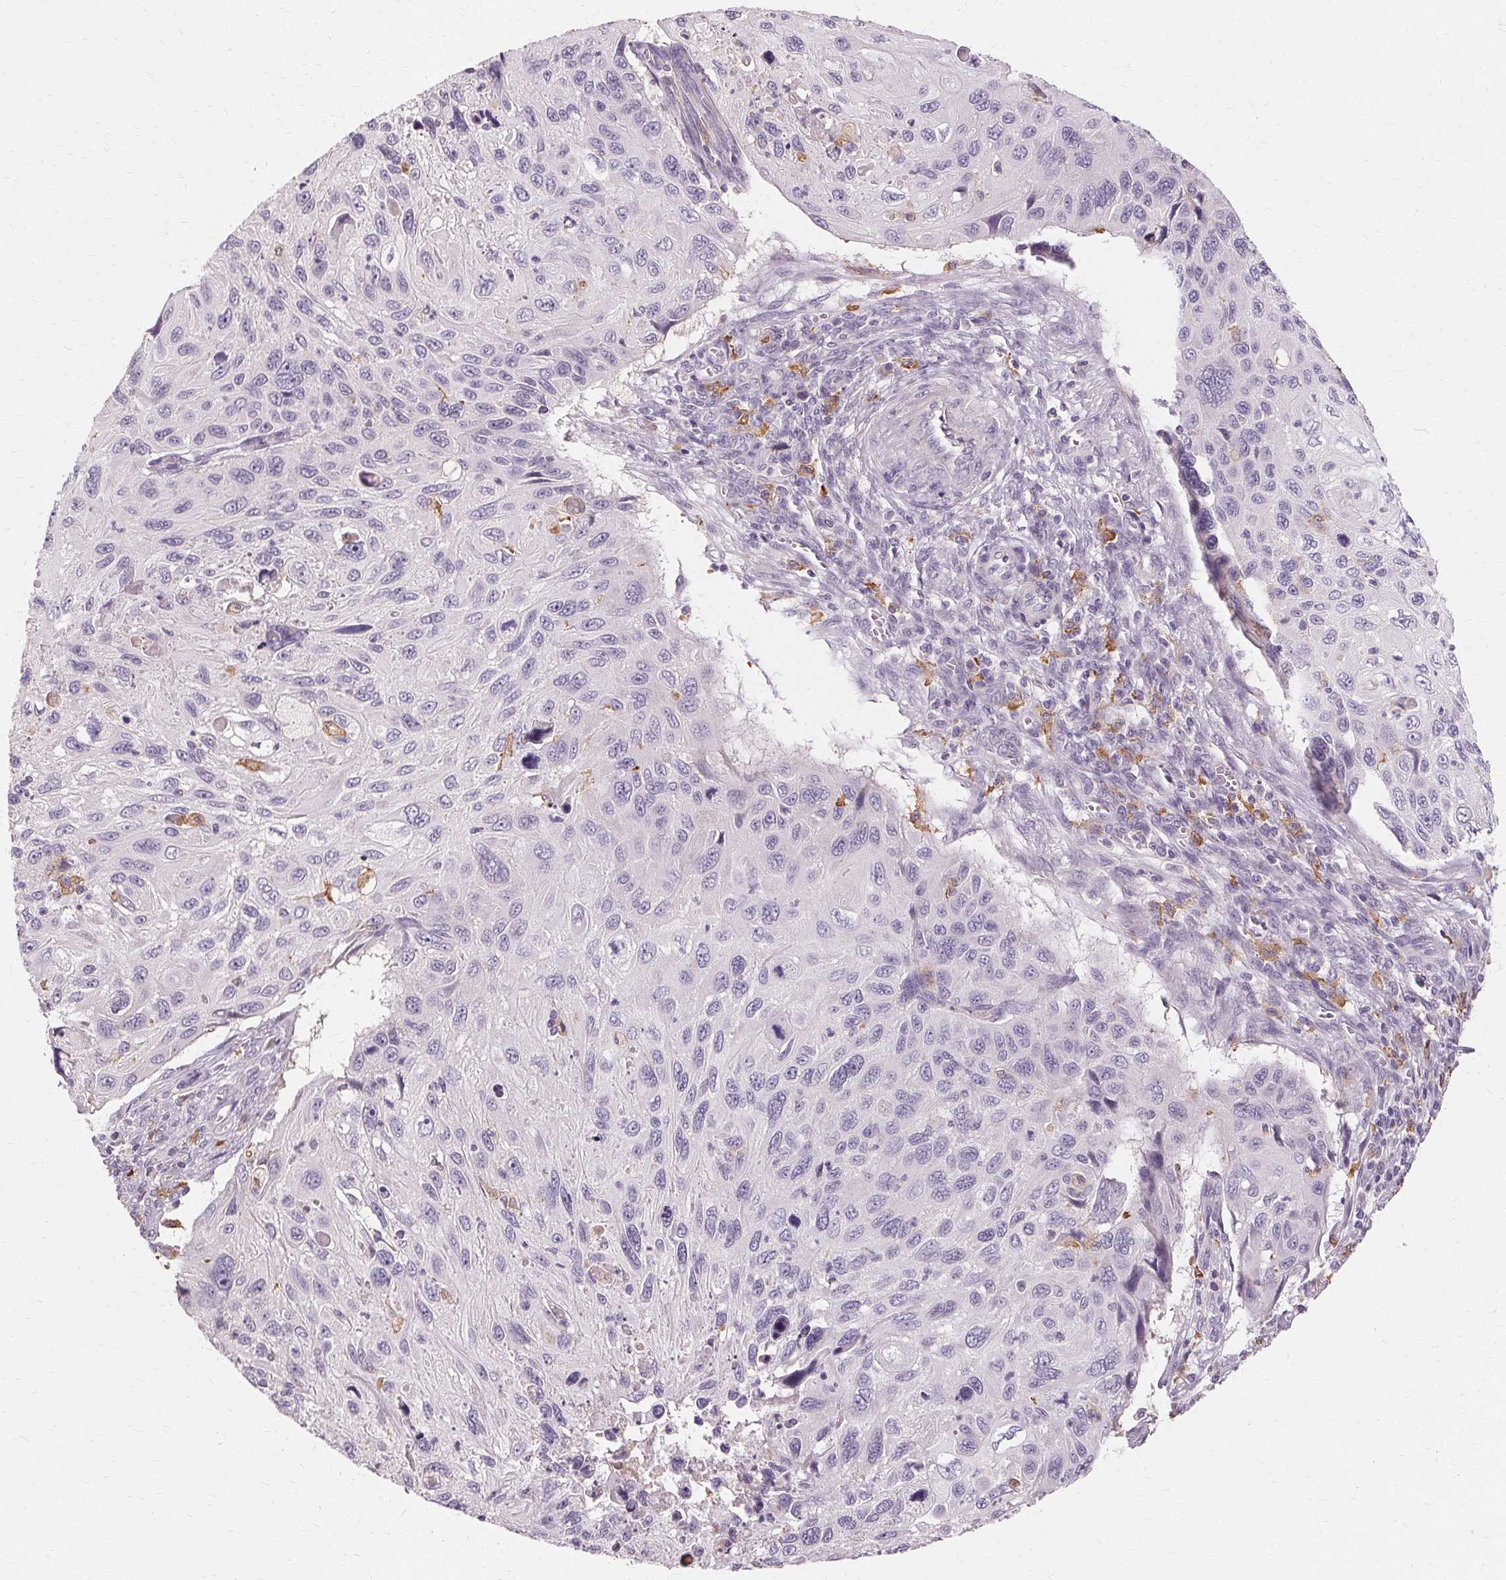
{"staining": {"intensity": "negative", "quantity": "none", "location": "none"}, "tissue": "cervical cancer", "cell_type": "Tumor cells", "image_type": "cancer", "snomed": [{"axis": "morphology", "description": "Squamous cell carcinoma, NOS"}, {"axis": "topography", "description": "Cervix"}], "caption": "Immunohistochemical staining of cervical squamous cell carcinoma reveals no significant staining in tumor cells.", "gene": "IFNGR1", "patient": {"sex": "female", "age": 70}}